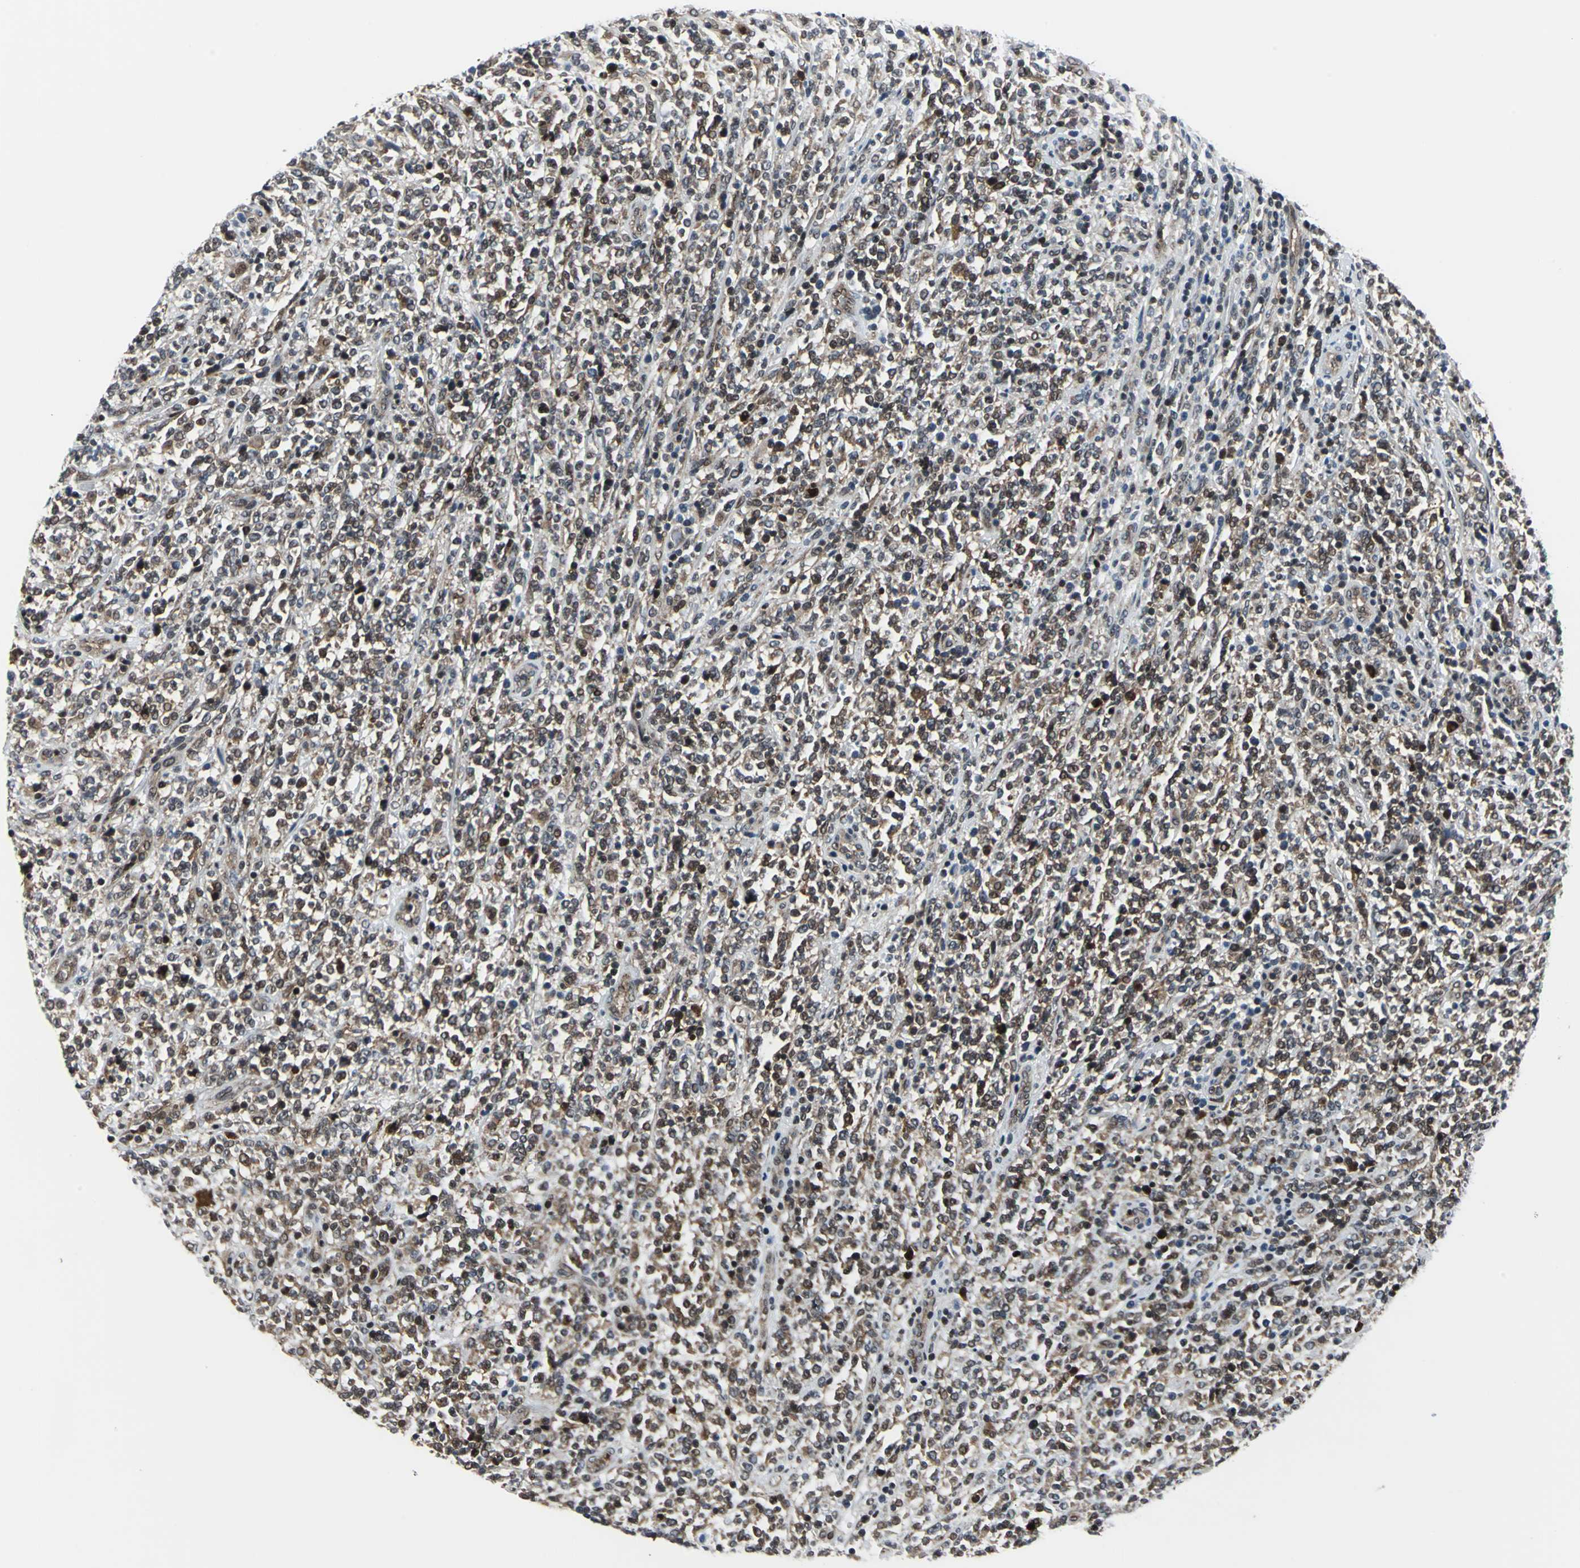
{"staining": {"intensity": "moderate", "quantity": "25%-75%", "location": "cytoplasmic/membranous,nuclear"}, "tissue": "lymphoma", "cell_type": "Tumor cells", "image_type": "cancer", "snomed": [{"axis": "morphology", "description": "Malignant lymphoma, non-Hodgkin's type, High grade"}, {"axis": "topography", "description": "Soft tissue"}], "caption": "High-magnification brightfield microscopy of lymphoma stained with DAB (3,3'-diaminobenzidine) (brown) and counterstained with hematoxylin (blue). tumor cells exhibit moderate cytoplasmic/membranous and nuclear expression is appreciated in about25%-75% of cells.", "gene": "POLR3K", "patient": {"sex": "male", "age": 18}}